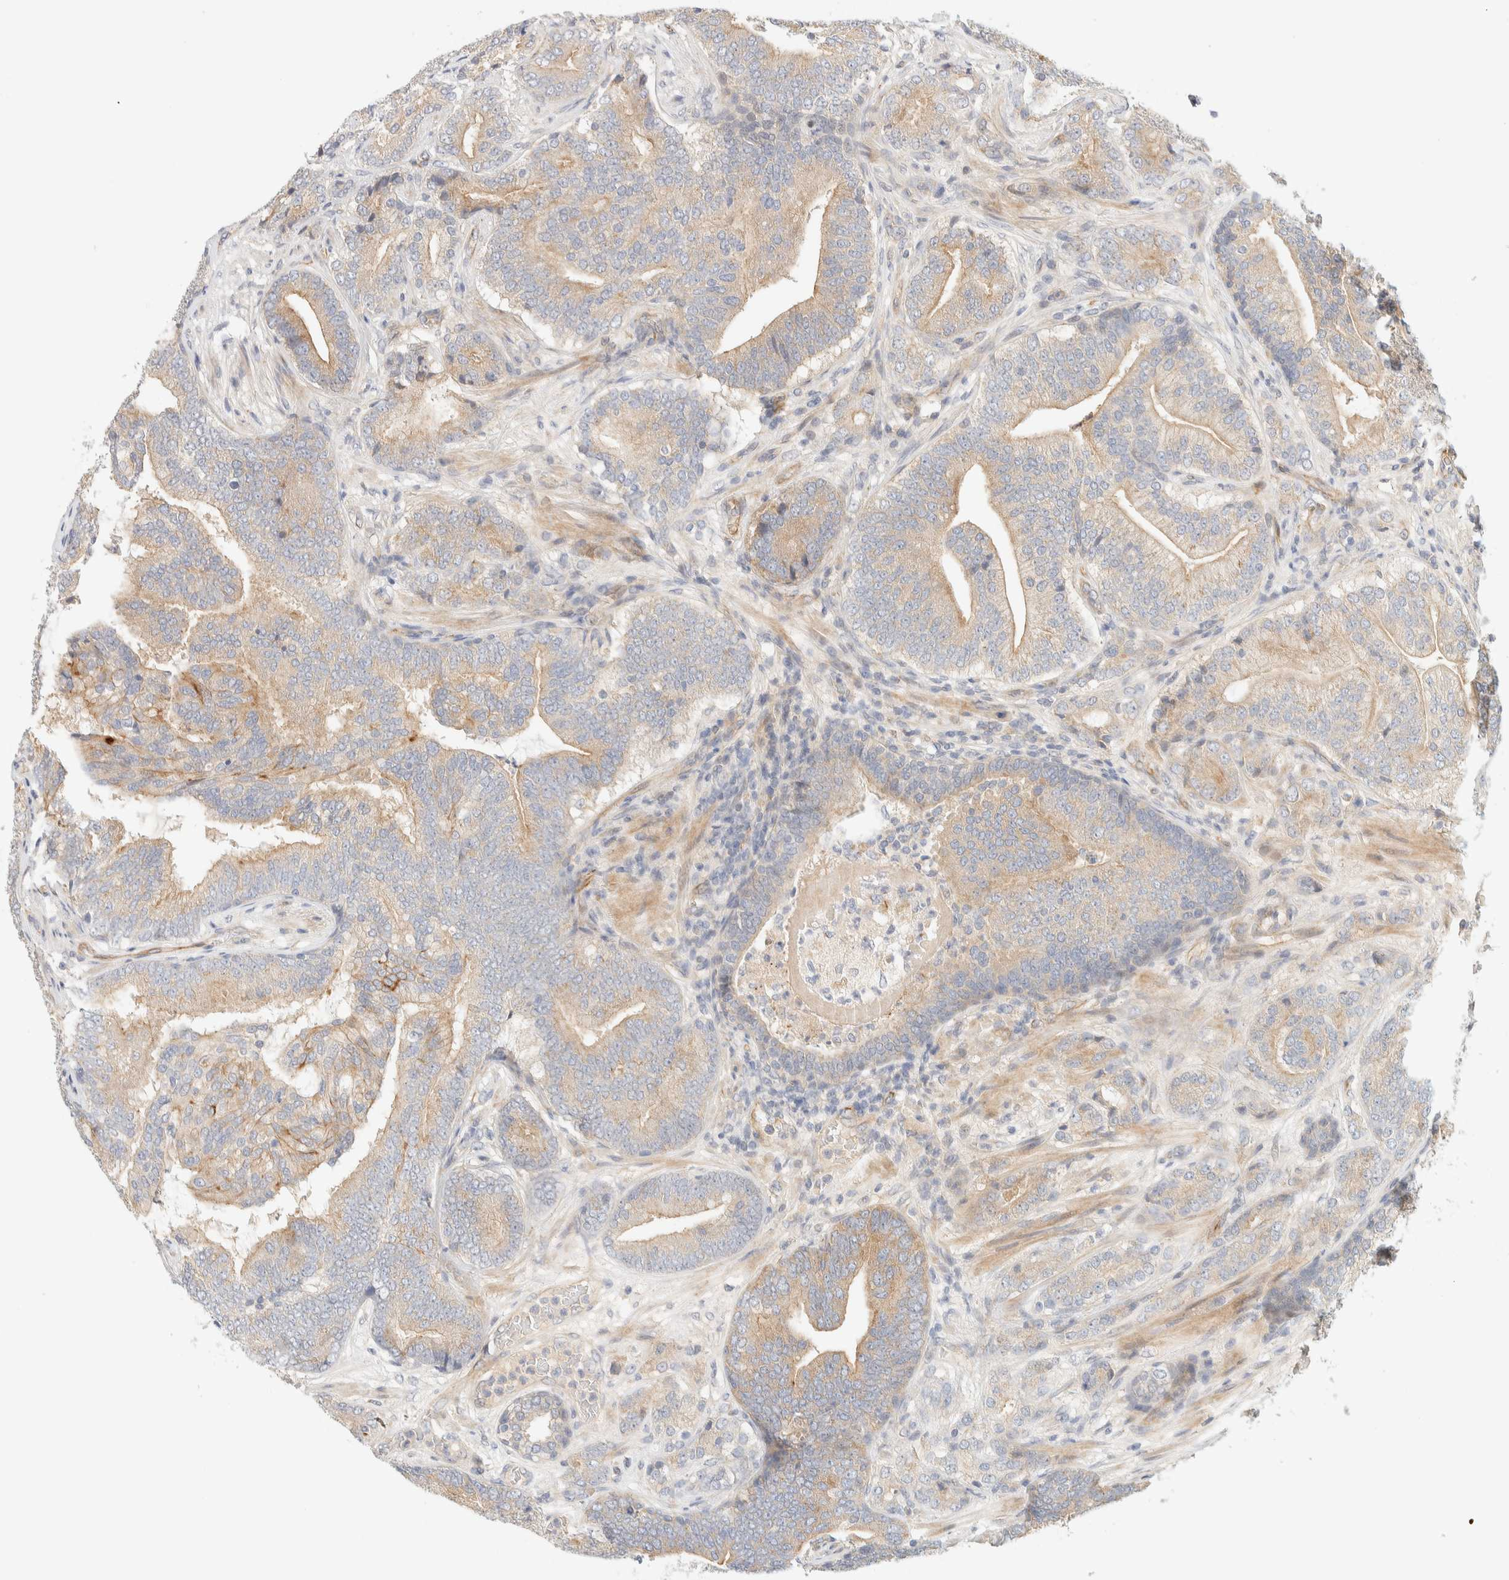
{"staining": {"intensity": "weak", "quantity": ">75%", "location": "cytoplasmic/membranous"}, "tissue": "prostate cancer", "cell_type": "Tumor cells", "image_type": "cancer", "snomed": [{"axis": "morphology", "description": "Adenocarcinoma, High grade"}, {"axis": "topography", "description": "Prostate"}], "caption": "A brown stain highlights weak cytoplasmic/membranous staining of a protein in human high-grade adenocarcinoma (prostate) tumor cells.", "gene": "FAT1", "patient": {"sex": "male", "age": 55}}